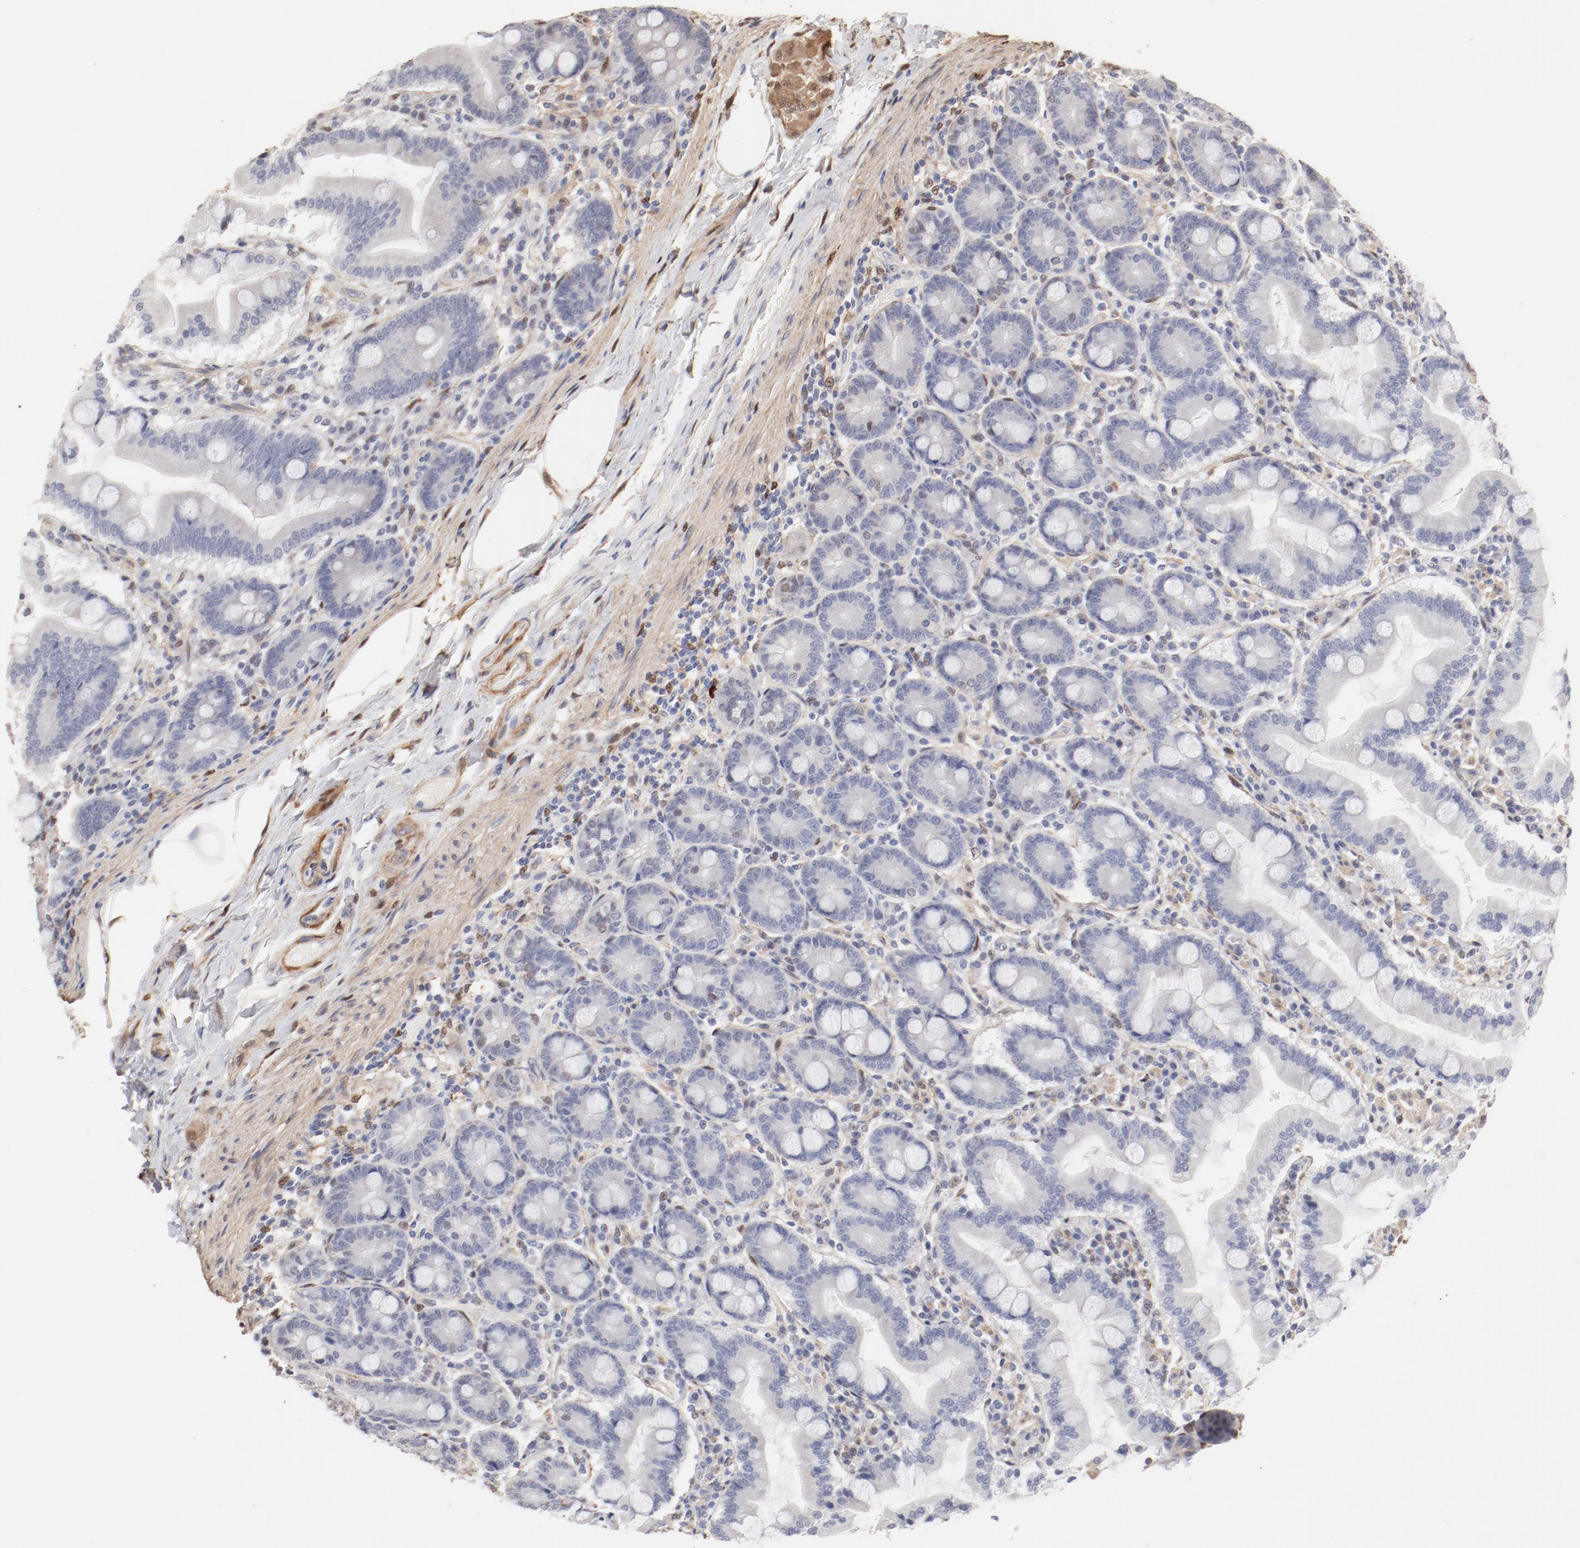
{"staining": {"intensity": "weak", "quantity": "<25%", "location": "nuclear"}, "tissue": "duodenum", "cell_type": "Glandular cells", "image_type": "normal", "snomed": [{"axis": "morphology", "description": "Normal tissue, NOS"}, {"axis": "topography", "description": "Duodenum"}], "caption": "Immunohistochemistry micrograph of normal duodenum stained for a protein (brown), which reveals no expression in glandular cells. The staining is performed using DAB brown chromogen with nuclei counter-stained in using hematoxylin.", "gene": "MAGED4B", "patient": {"sex": "female", "age": 64}}